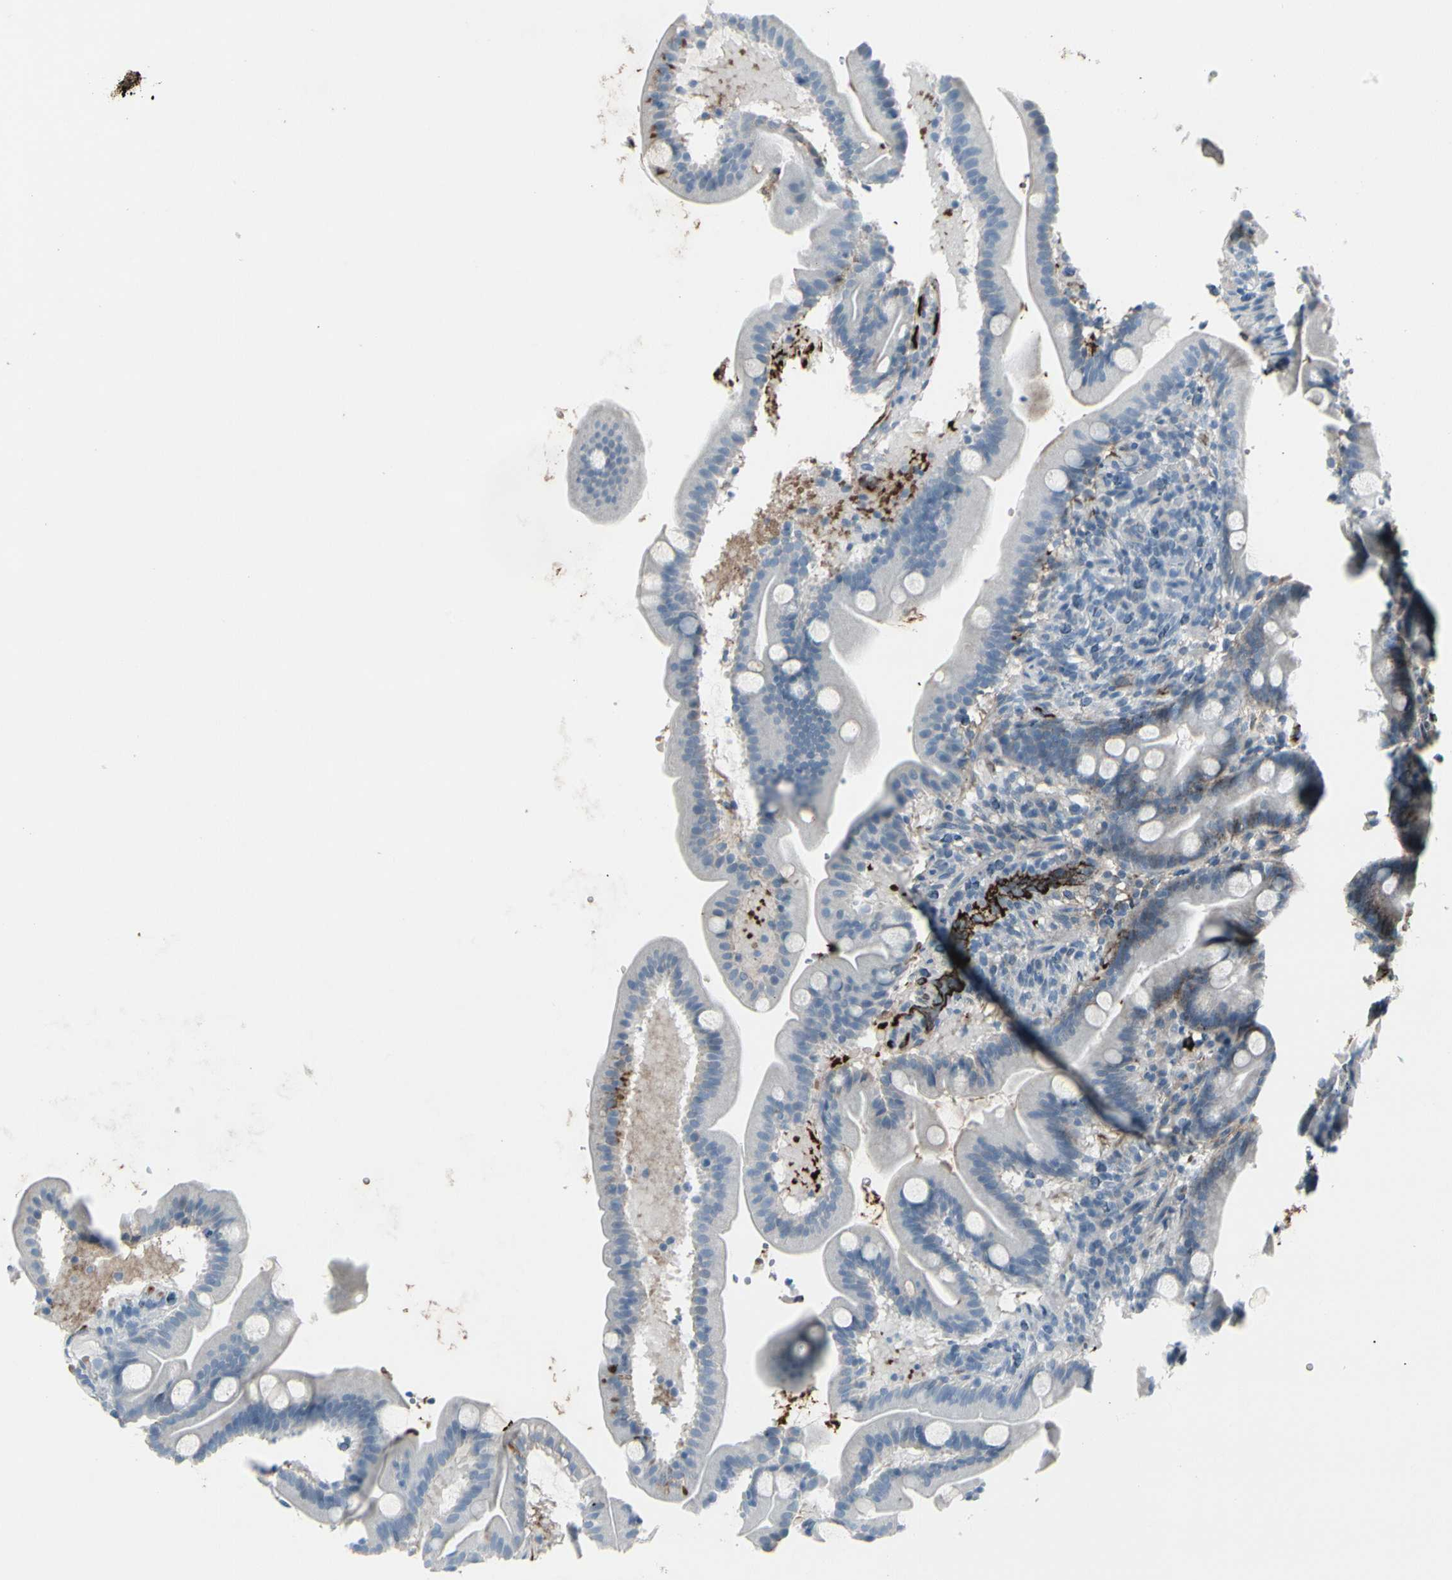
{"staining": {"intensity": "moderate", "quantity": "<25%", "location": "cytoplasmic/membranous"}, "tissue": "duodenum", "cell_type": "Glandular cells", "image_type": "normal", "snomed": [{"axis": "morphology", "description": "Normal tissue, NOS"}, {"axis": "topography", "description": "Duodenum"}], "caption": "A high-resolution photomicrograph shows IHC staining of benign duodenum, which reveals moderate cytoplasmic/membranous positivity in about <25% of glandular cells.", "gene": "IGHG1", "patient": {"sex": "male", "age": 54}}